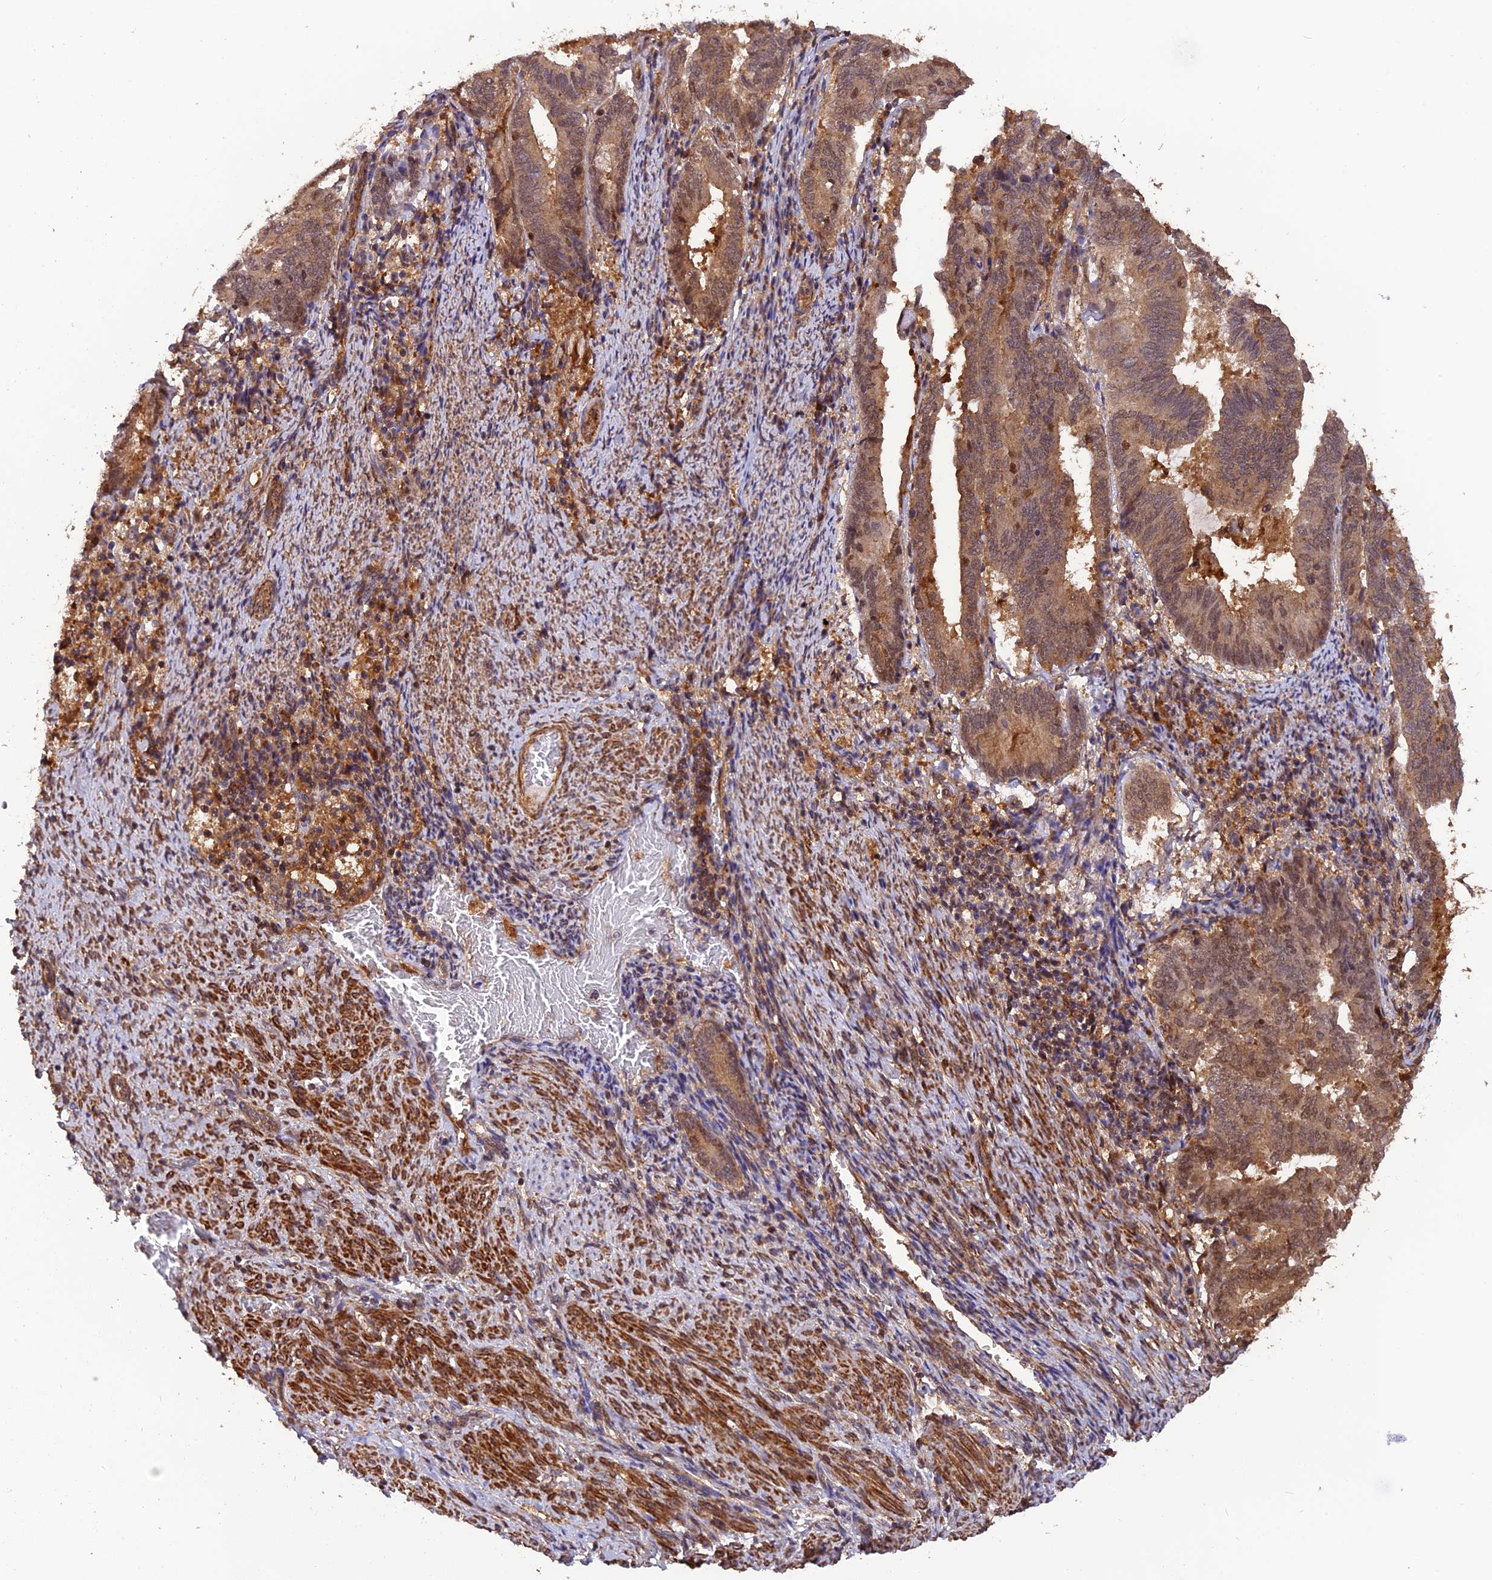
{"staining": {"intensity": "moderate", "quantity": ">75%", "location": "cytoplasmic/membranous,nuclear"}, "tissue": "endometrial cancer", "cell_type": "Tumor cells", "image_type": "cancer", "snomed": [{"axis": "morphology", "description": "Adenocarcinoma, NOS"}, {"axis": "topography", "description": "Endometrium"}], "caption": "Adenocarcinoma (endometrial) stained with DAB (3,3'-diaminobenzidine) immunohistochemistry (IHC) demonstrates medium levels of moderate cytoplasmic/membranous and nuclear staining in approximately >75% of tumor cells.", "gene": "PSMB3", "patient": {"sex": "female", "age": 80}}